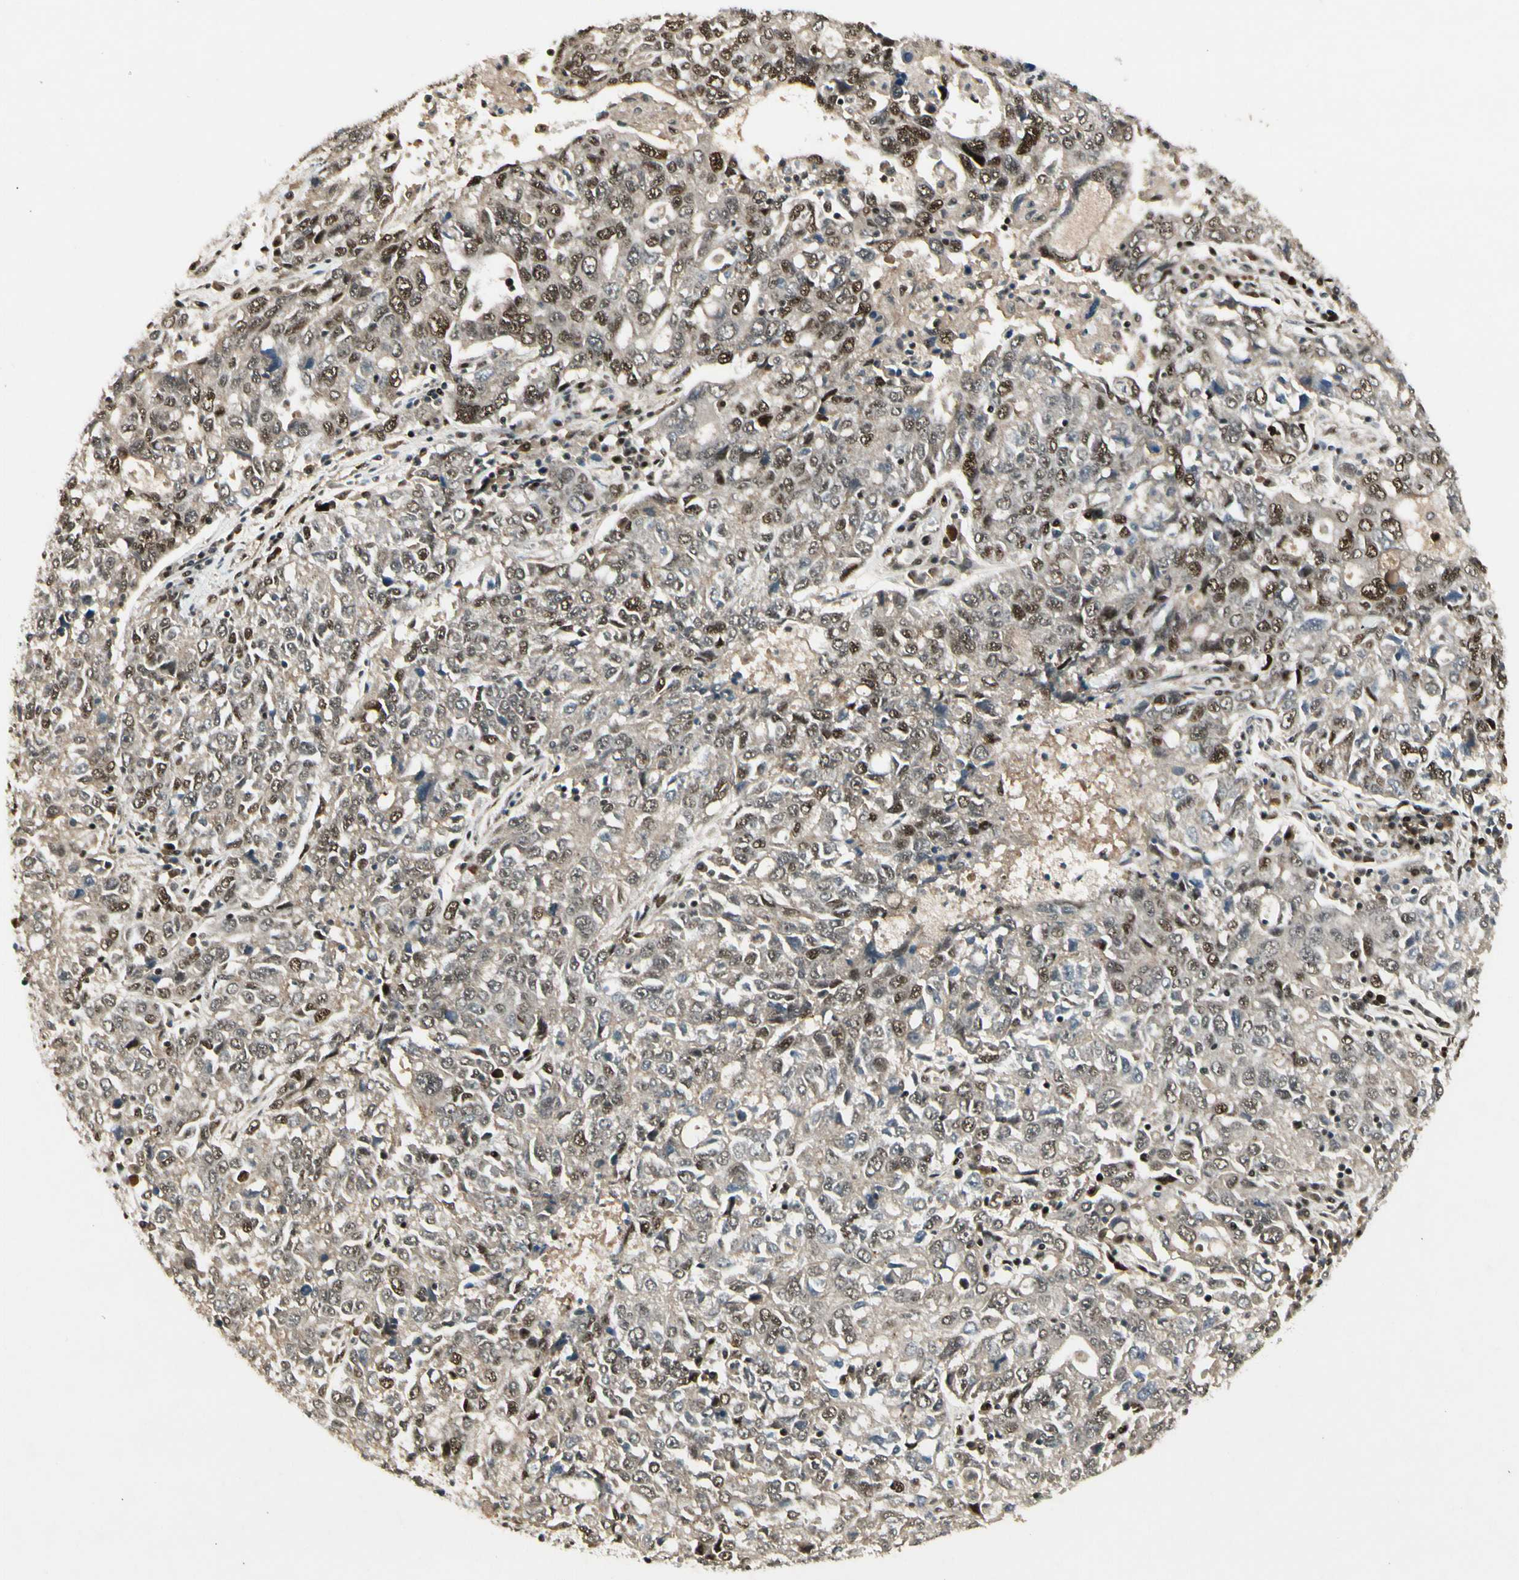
{"staining": {"intensity": "moderate", "quantity": "25%-75%", "location": "nuclear"}, "tissue": "ovarian cancer", "cell_type": "Tumor cells", "image_type": "cancer", "snomed": [{"axis": "morphology", "description": "Carcinoma, endometroid"}, {"axis": "topography", "description": "Ovary"}], "caption": "Immunohistochemical staining of human endometroid carcinoma (ovarian) demonstrates medium levels of moderate nuclear protein expression in approximately 25%-75% of tumor cells.", "gene": "CDK11A", "patient": {"sex": "female", "age": 62}}